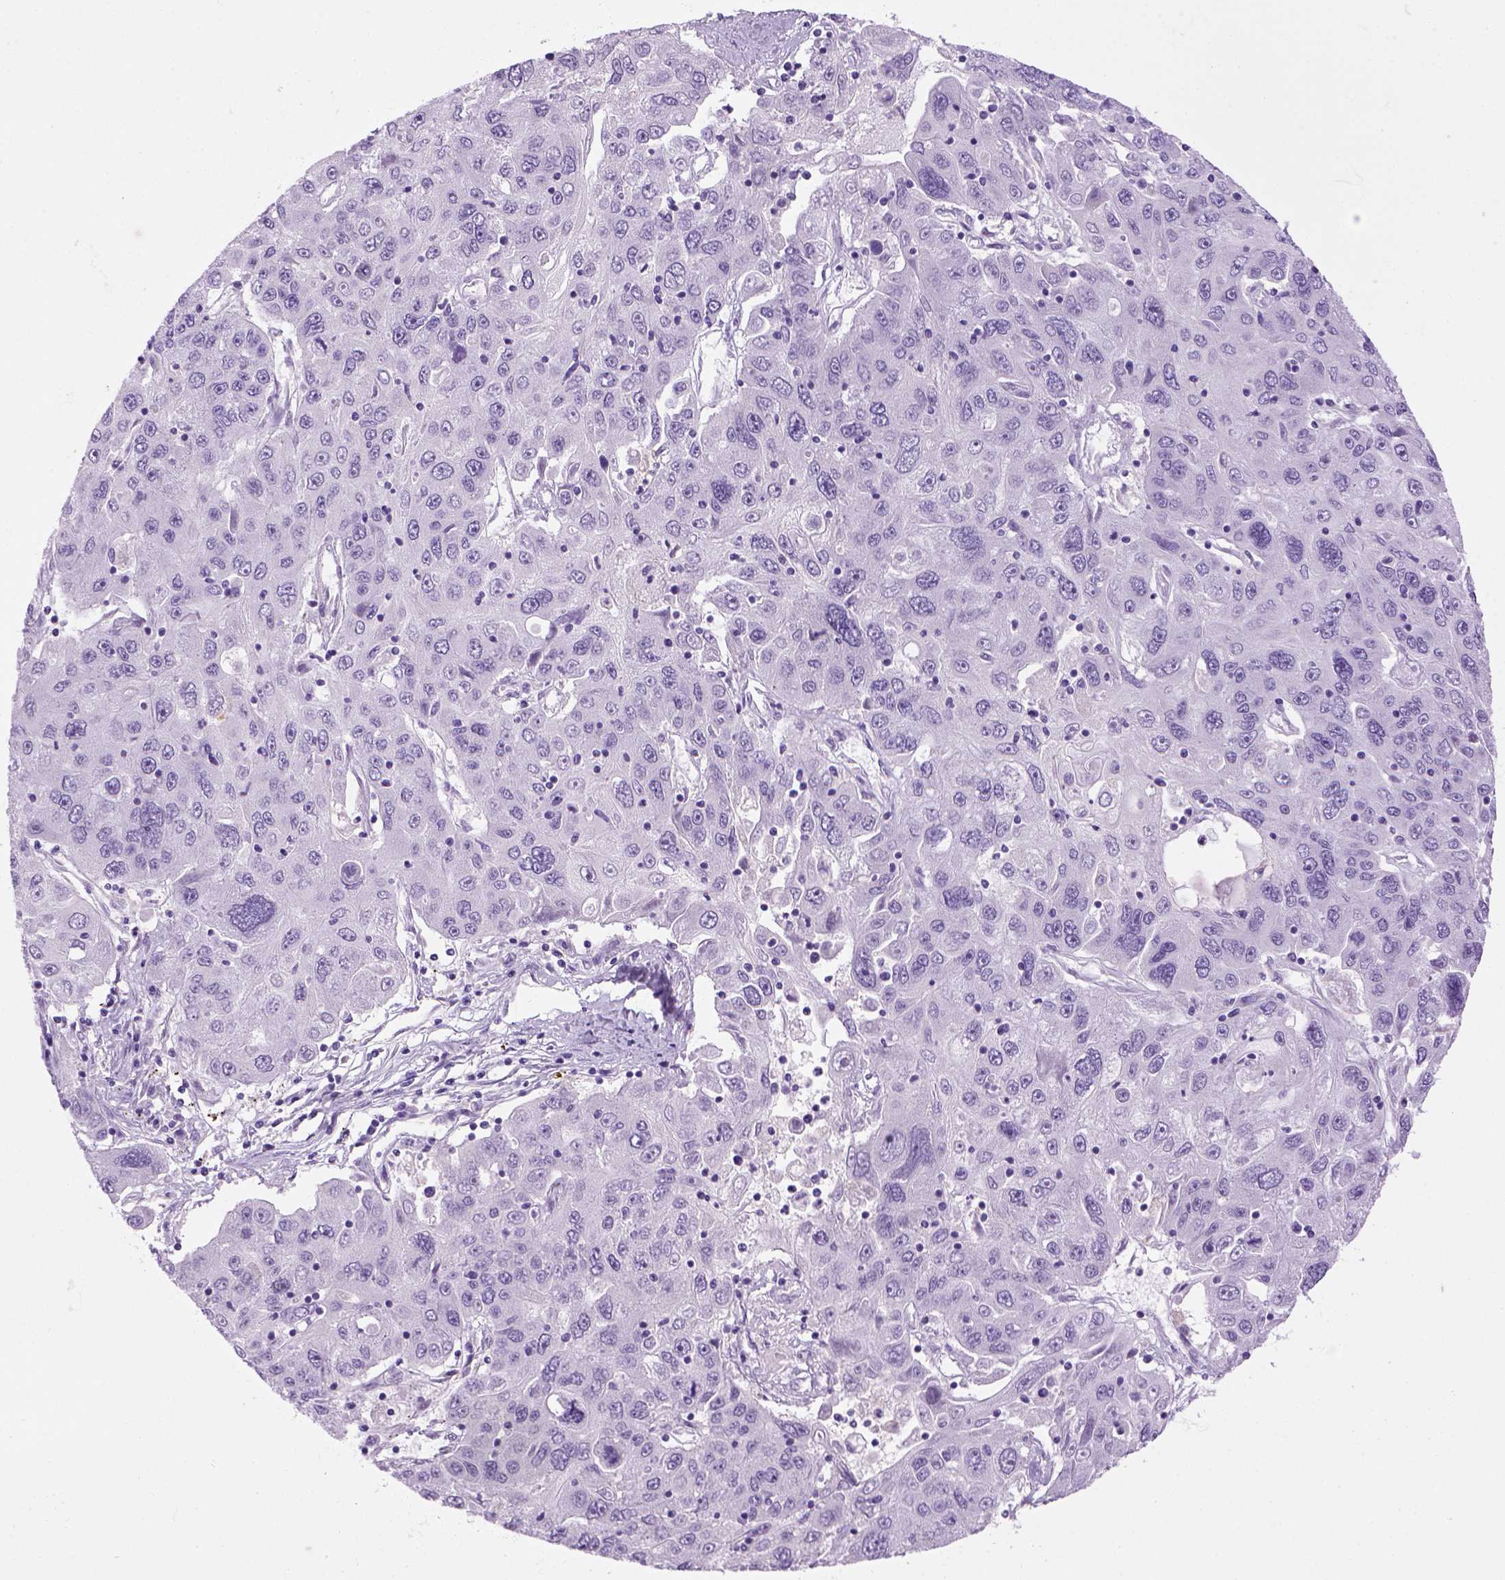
{"staining": {"intensity": "negative", "quantity": "none", "location": "none"}, "tissue": "stomach cancer", "cell_type": "Tumor cells", "image_type": "cancer", "snomed": [{"axis": "morphology", "description": "Adenocarcinoma, NOS"}, {"axis": "topography", "description": "Stomach"}], "caption": "This is a histopathology image of IHC staining of stomach cancer (adenocarcinoma), which shows no expression in tumor cells. Nuclei are stained in blue.", "gene": "SGCG", "patient": {"sex": "male", "age": 56}}